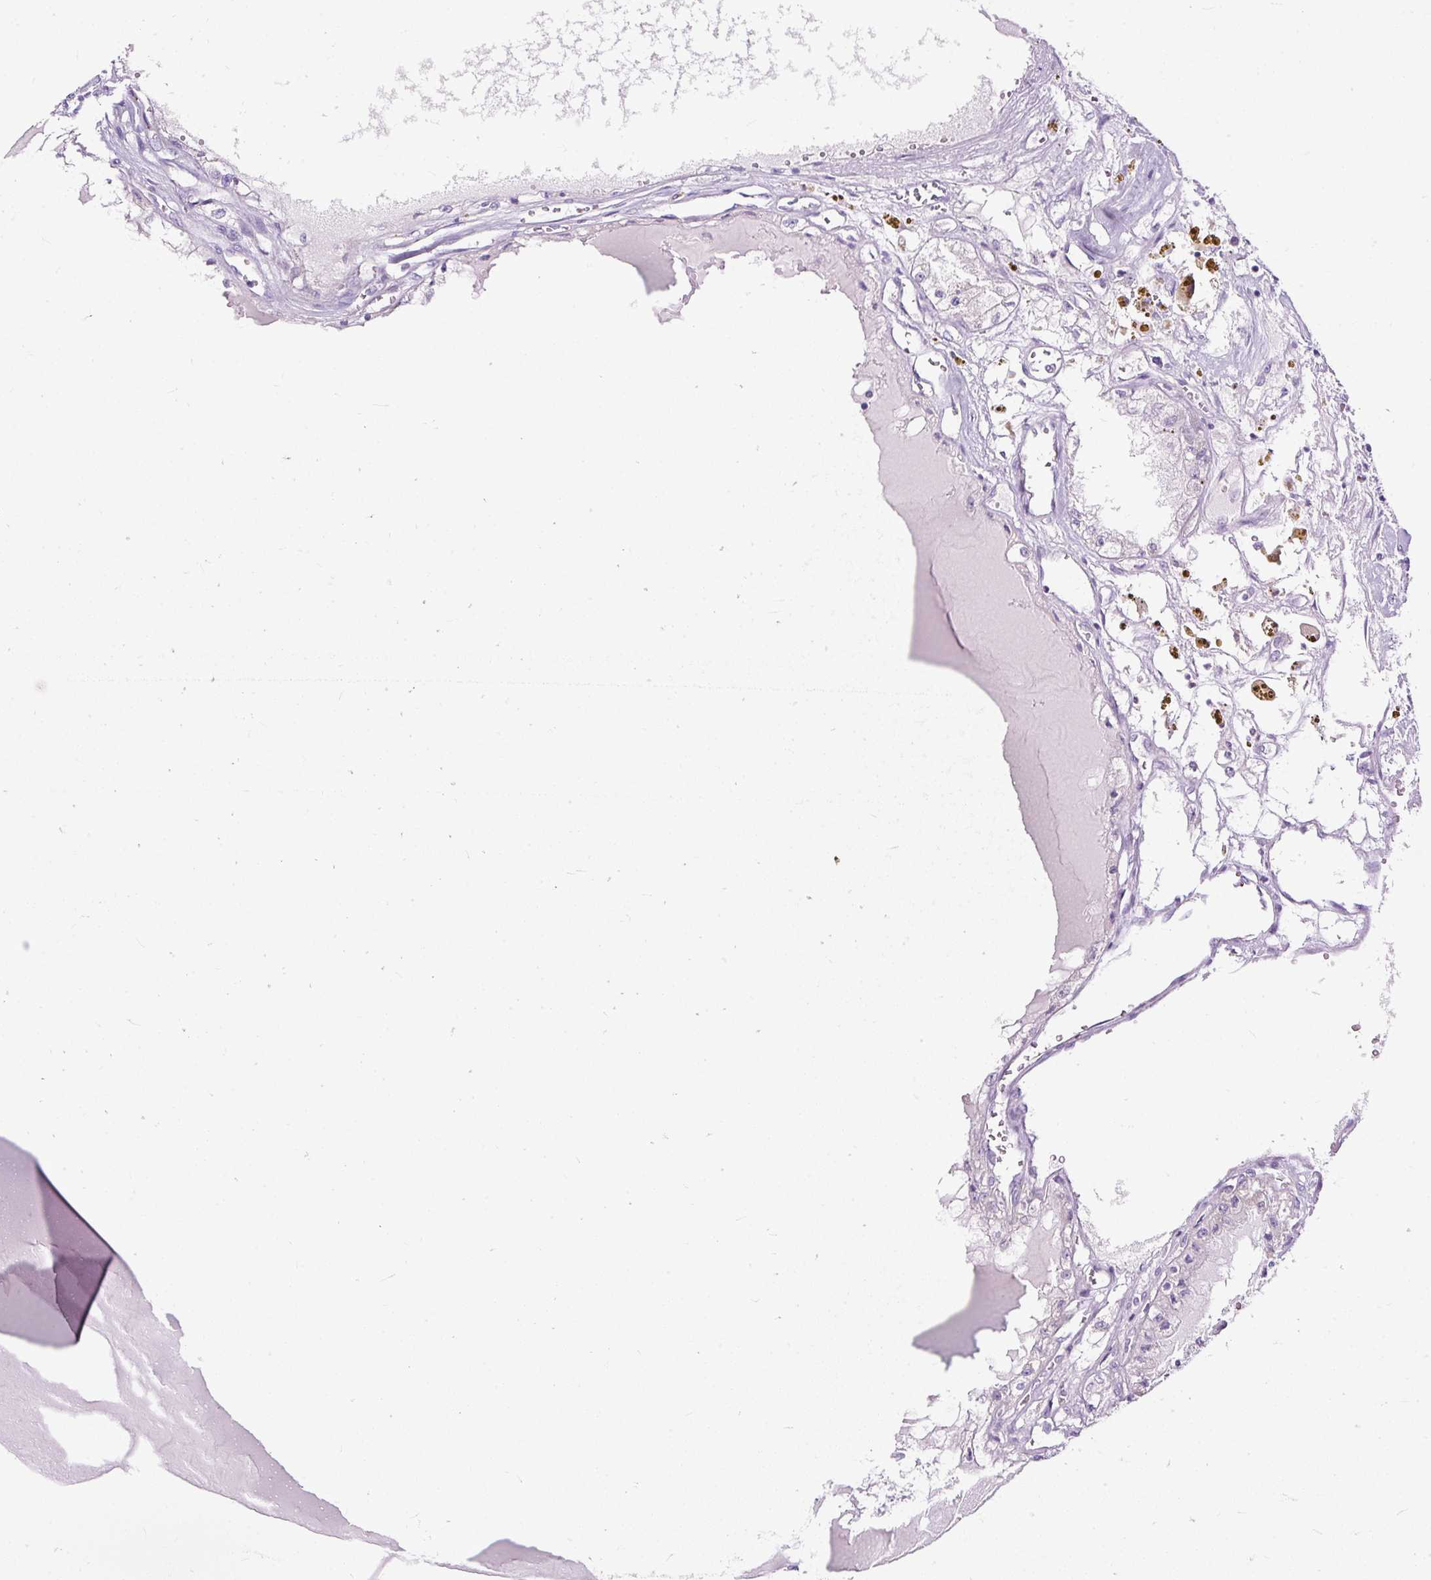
{"staining": {"intensity": "negative", "quantity": "none", "location": "none"}, "tissue": "renal cancer", "cell_type": "Tumor cells", "image_type": "cancer", "snomed": [{"axis": "morphology", "description": "Adenocarcinoma, NOS"}, {"axis": "topography", "description": "Kidney"}], "caption": "An IHC micrograph of adenocarcinoma (renal) is shown. There is no staining in tumor cells of adenocarcinoma (renal).", "gene": "FMC1", "patient": {"sex": "male", "age": 56}}